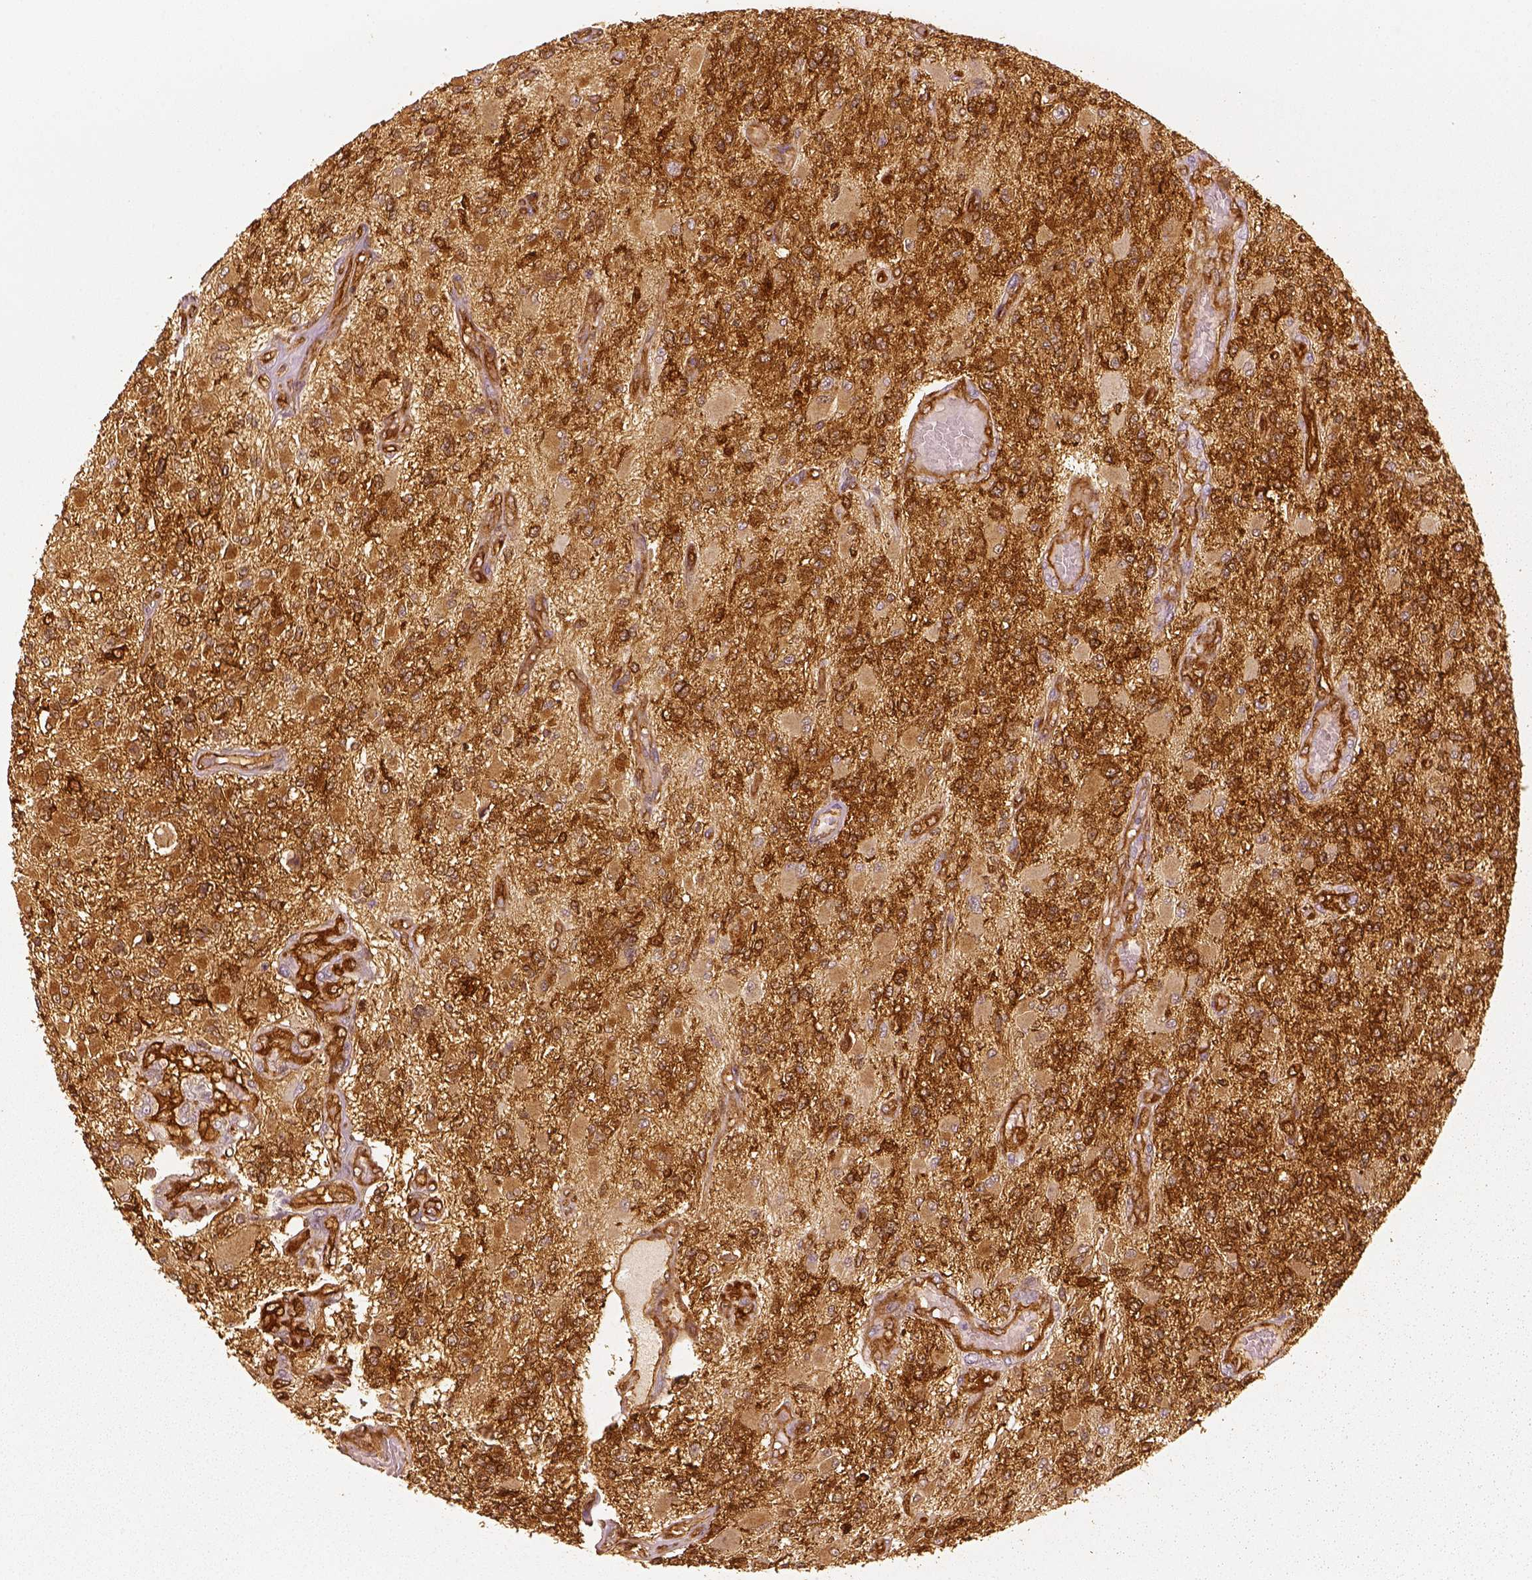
{"staining": {"intensity": "strong", "quantity": ">75%", "location": "cytoplasmic/membranous"}, "tissue": "glioma", "cell_type": "Tumor cells", "image_type": "cancer", "snomed": [{"axis": "morphology", "description": "Glioma, malignant, High grade"}, {"axis": "topography", "description": "Brain"}], "caption": "The photomicrograph reveals staining of high-grade glioma (malignant), revealing strong cytoplasmic/membranous protein expression (brown color) within tumor cells. Nuclei are stained in blue.", "gene": "FSCN1", "patient": {"sex": "female", "age": 63}}